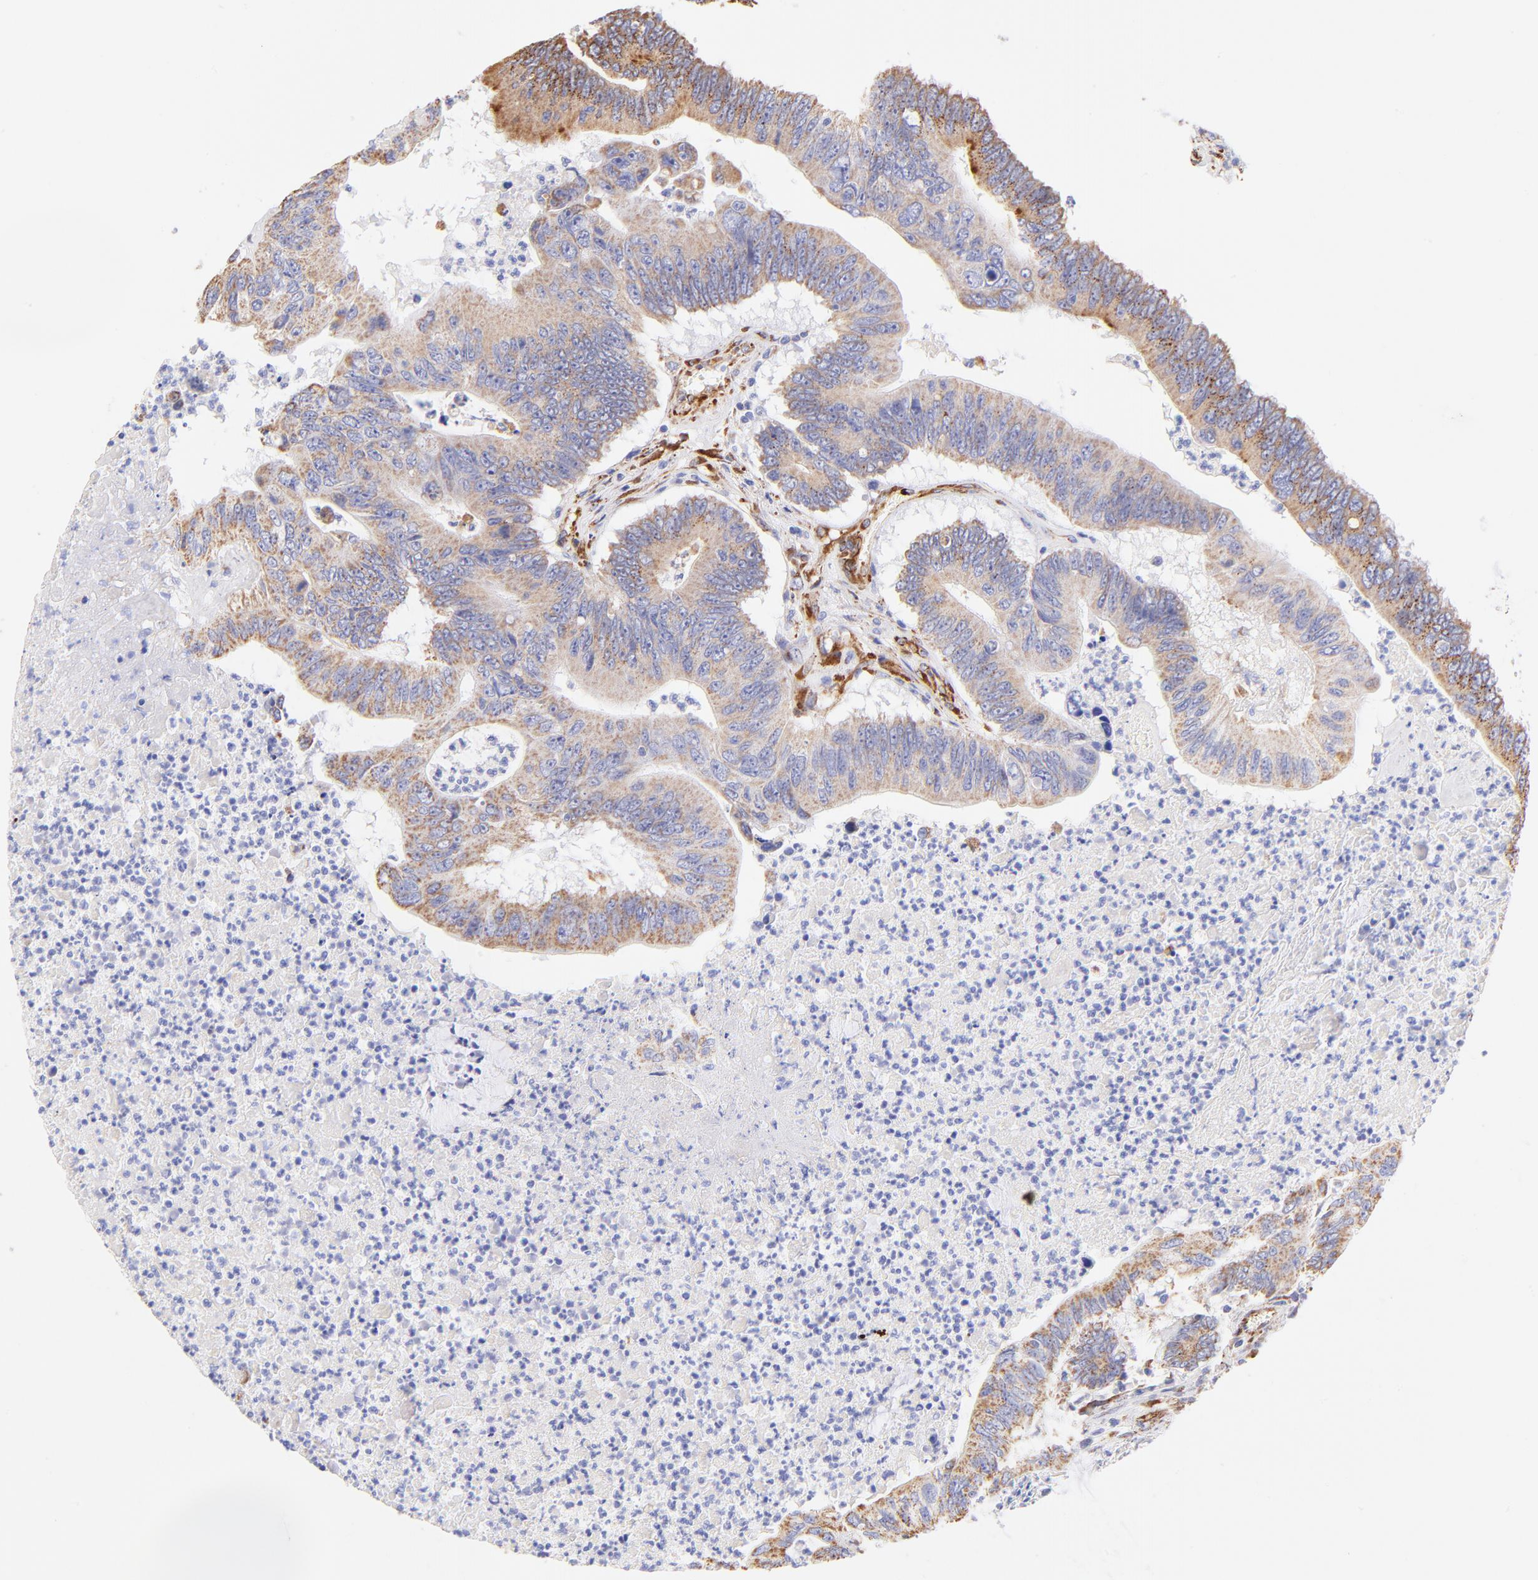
{"staining": {"intensity": "moderate", "quantity": ">75%", "location": "cytoplasmic/membranous"}, "tissue": "colorectal cancer", "cell_type": "Tumor cells", "image_type": "cancer", "snomed": [{"axis": "morphology", "description": "Adenocarcinoma, NOS"}, {"axis": "topography", "description": "Colon"}], "caption": "DAB immunohistochemical staining of human colorectal cancer (adenocarcinoma) demonstrates moderate cytoplasmic/membranous protein positivity in approximately >75% of tumor cells. The staining was performed using DAB (3,3'-diaminobenzidine), with brown indicating positive protein expression. Nuclei are stained blue with hematoxylin.", "gene": "SPARC", "patient": {"sex": "male", "age": 65}}